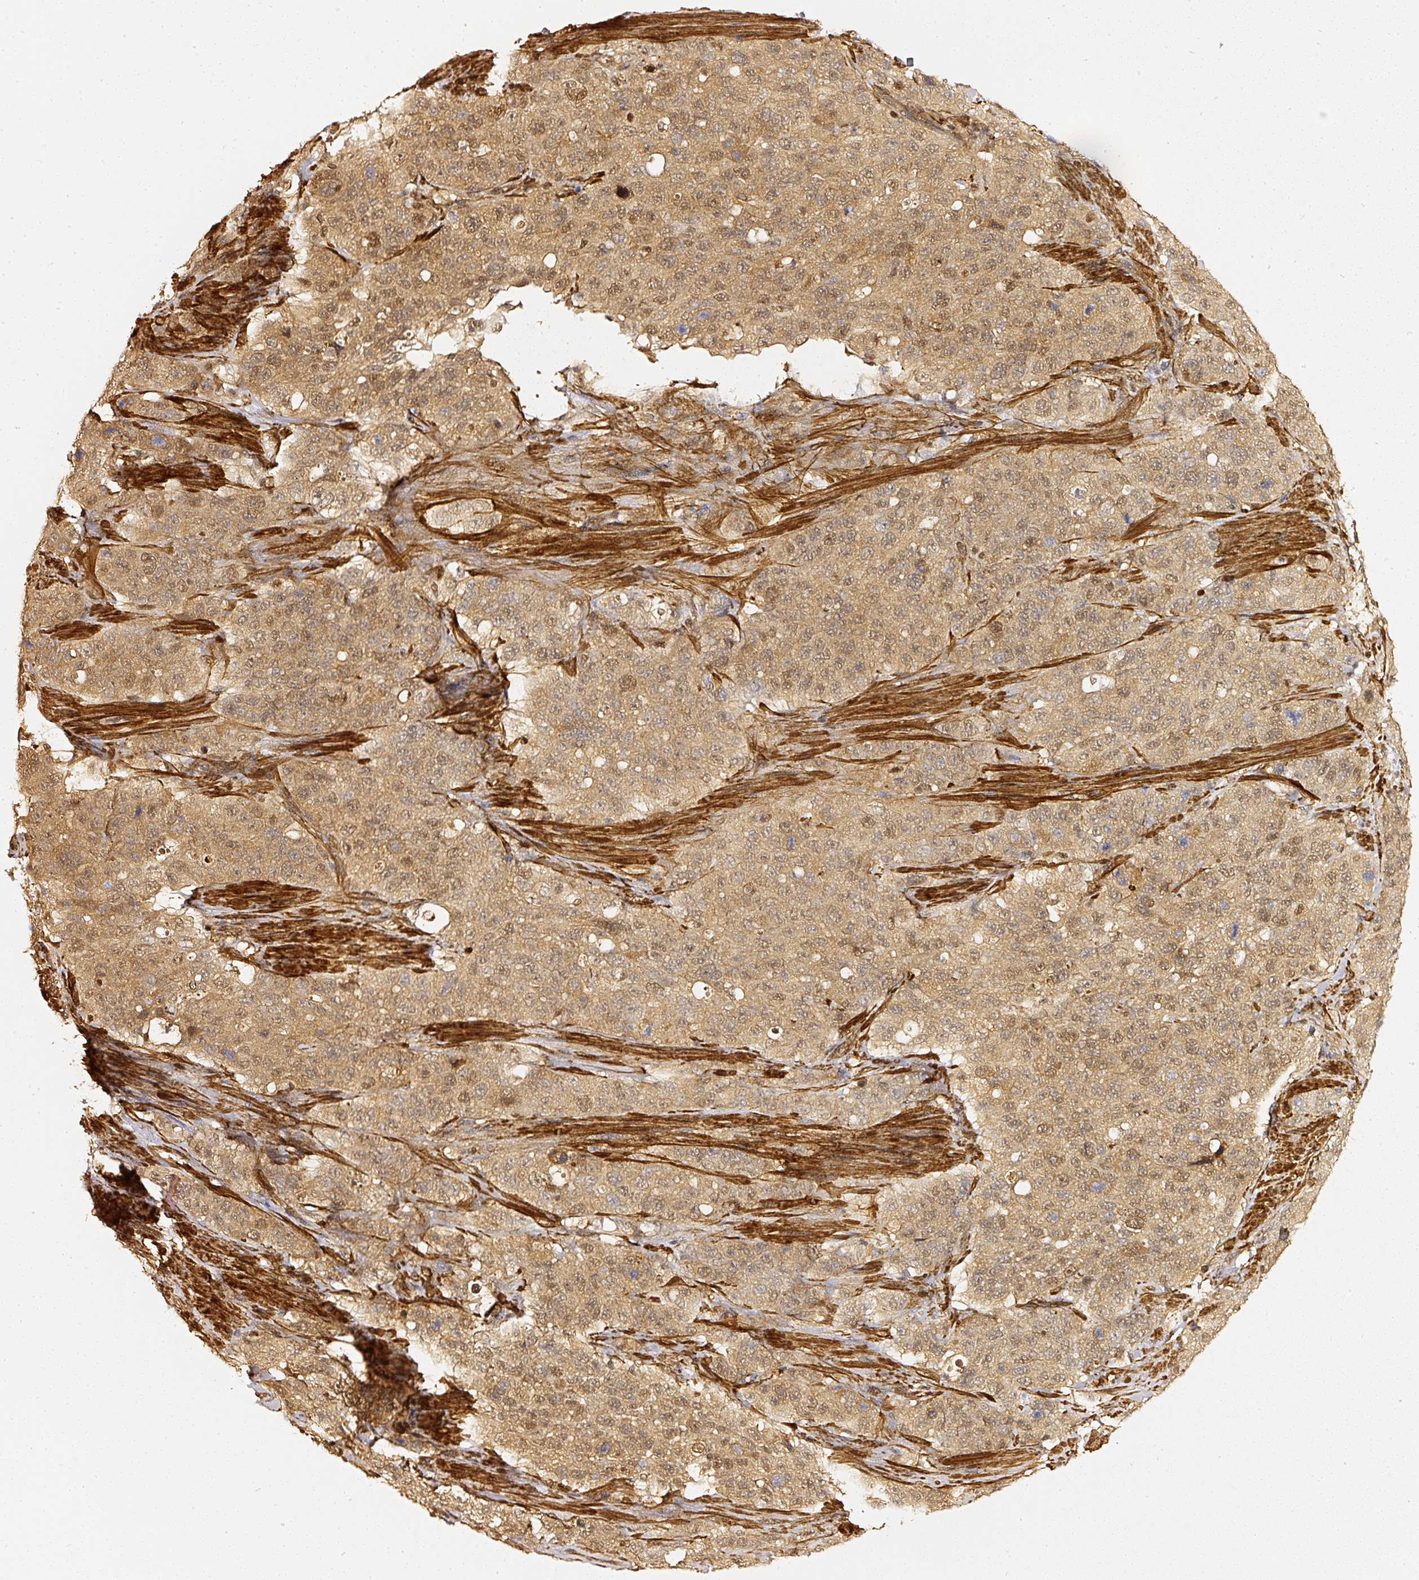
{"staining": {"intensity": "moderate", "quantity": ">75%", "location": "cytoplasmic/membranous,nuclear"}, "tissue": "stomach cancer", "cell_type": "Tumor cells", "image_type": "cancer", "snomed": [{"axis": "morphology", "description": "Adenocarcinoma, NOS"}, {"axis": "topography", "description": "Stomach"}], "caption": "Tumor cells reveal moderate cytoplasmic/membranous and nuclear positivity in about >75% of cells in adenocarcinoma (stomach).", "gene": "PSMD1", "patient": {"sex": "male", "age": 48}}